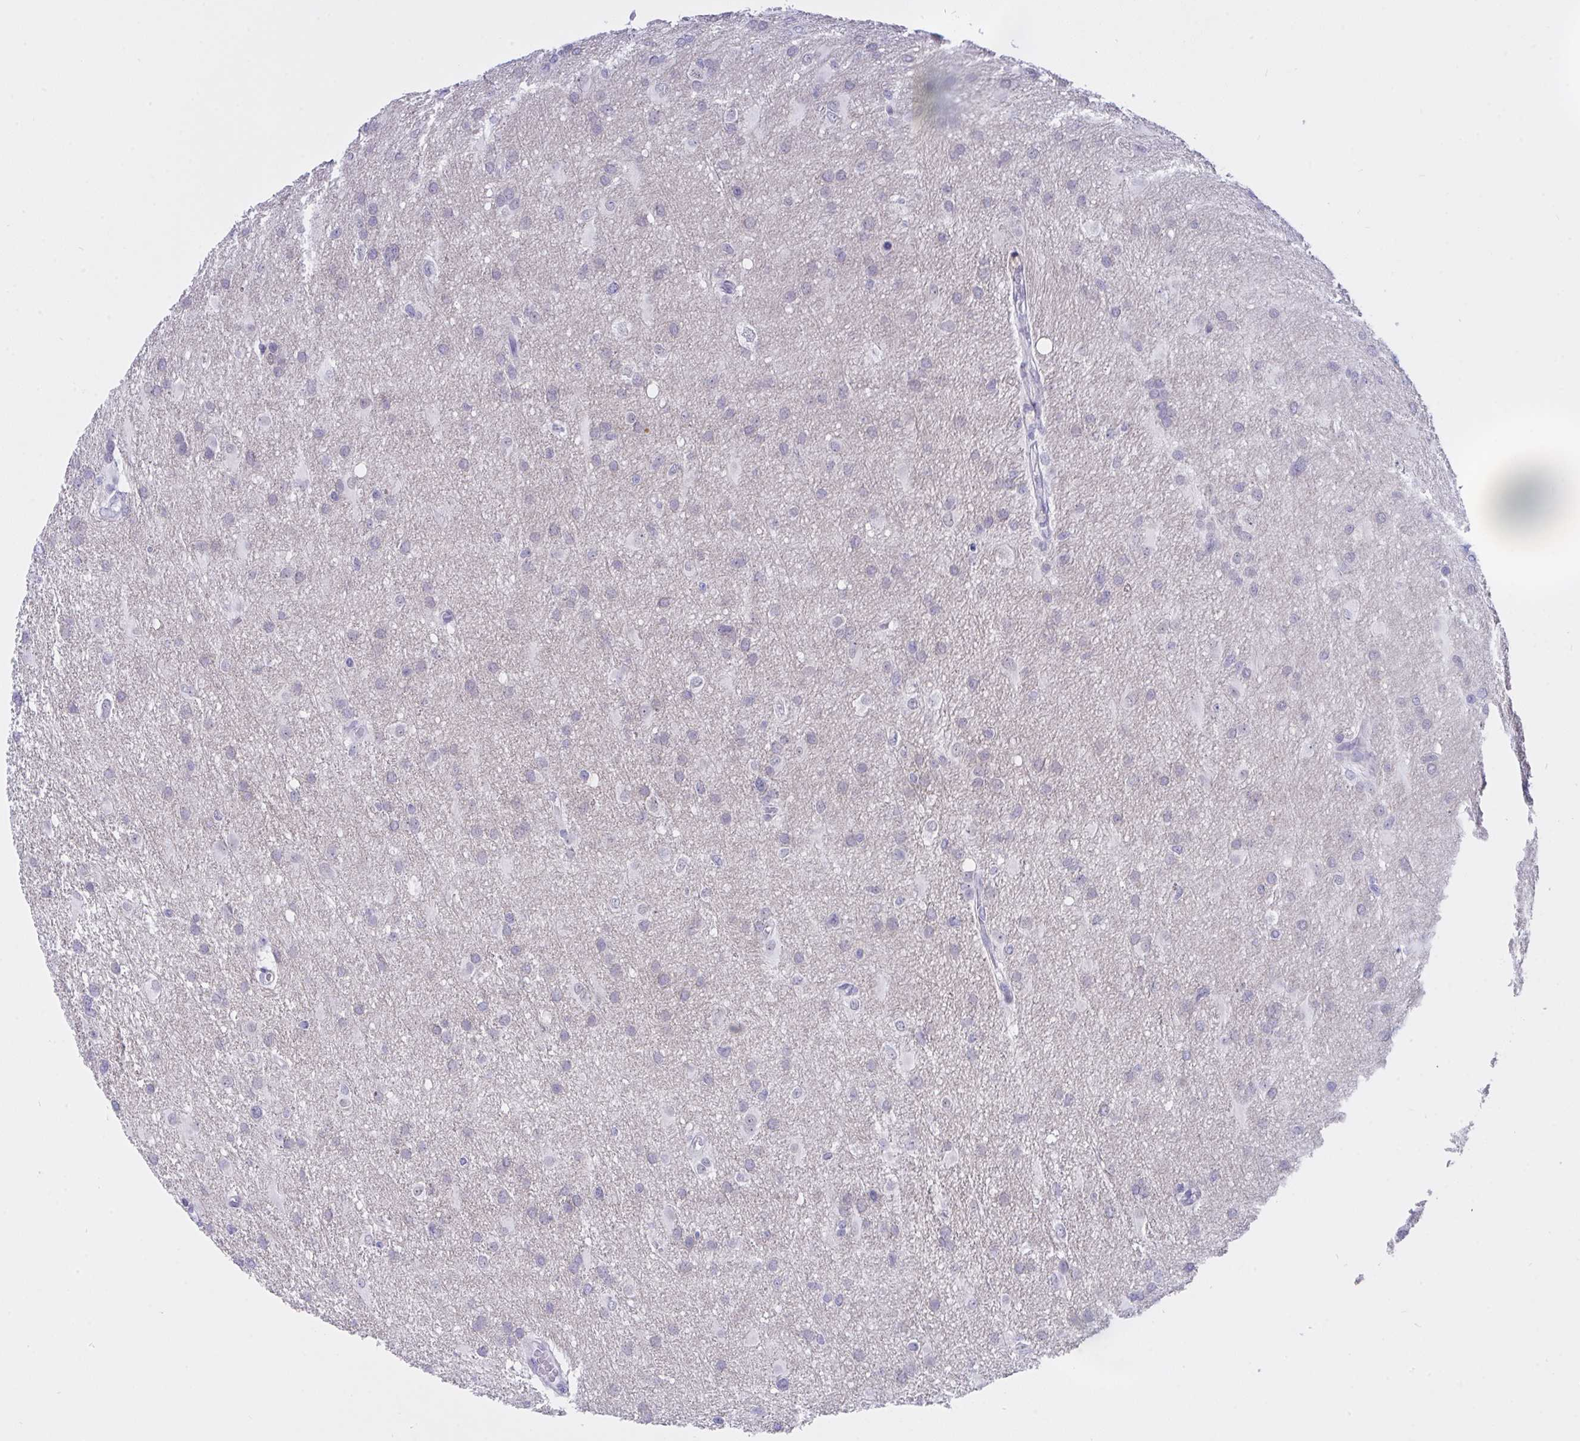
{"staining": {"intensity": "negative", "quantity": "none", "location": "none"}, "tissue": "glioma", "cell_type": "Tumor cells", "image_type": "cancer", "snomed": [{"axis": "morphology", "description": "Glioma, malignant, High grade"}, {"axis": "topography", "description": "Brain"}], "caption": "High-grade glioma (malignant) stained for a protein using immunohistochemistry demonstrates no positivity tumor cells.", "gene": "FBXL22", "patient": {"sex": "male", "age": 53}}